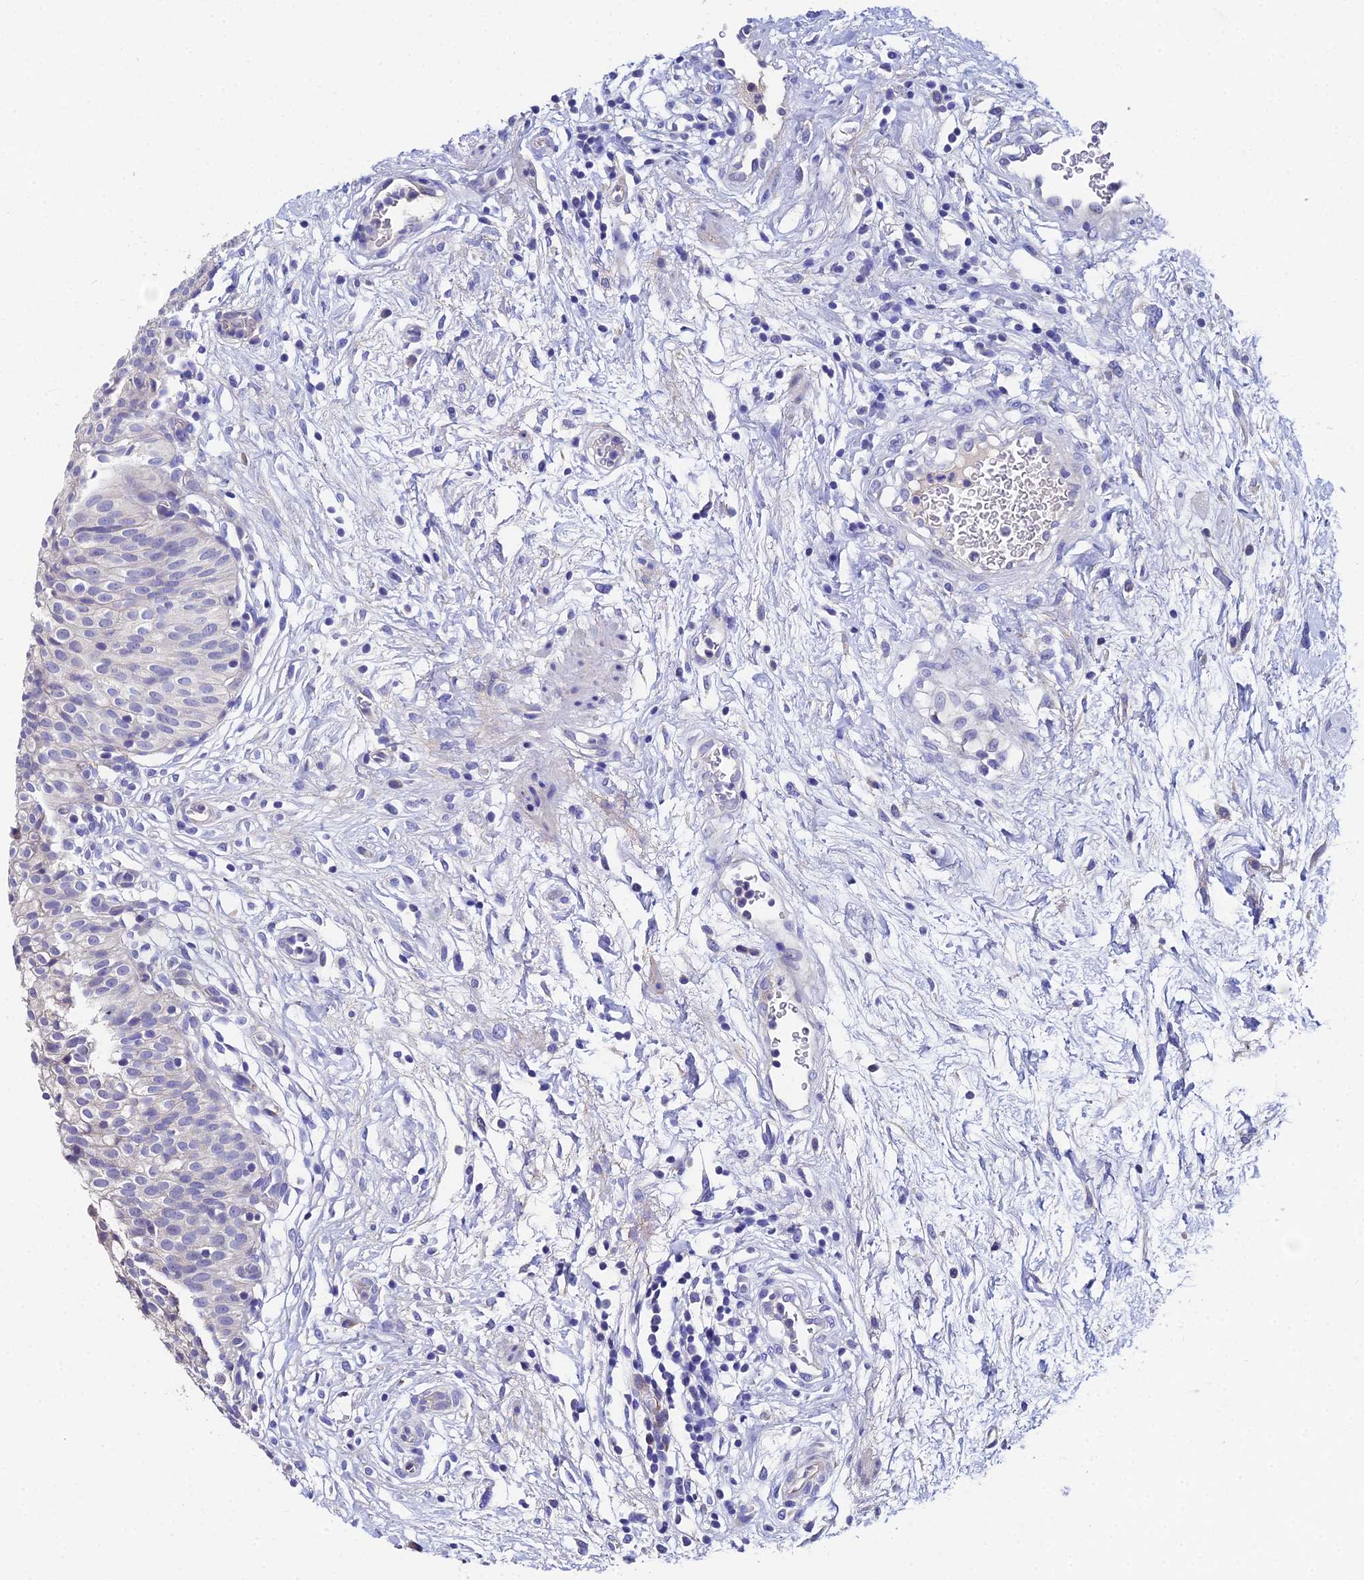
{"staining": {"intensity": "negative", "quantity": "none", "location": "none"}, "tissue": "urinary bladder", "cell_type": "Urothelial cells", "image_type": "normal", "snomed": [{"axis": "morphology", "description": "Normal tissue, NOS"}, {"axis": "topography", "description": "Urinary bladder"}], "caption": "Immunohistochemistry photomicrograph of normal urinary bladder: urinary bladder stained with DAB (3,3'-diaminobenzidine) reveals no significant protein expression in urothelial cells.", "gene": "UBE2L3", "patient": {"sex": "male", "age": 55}}